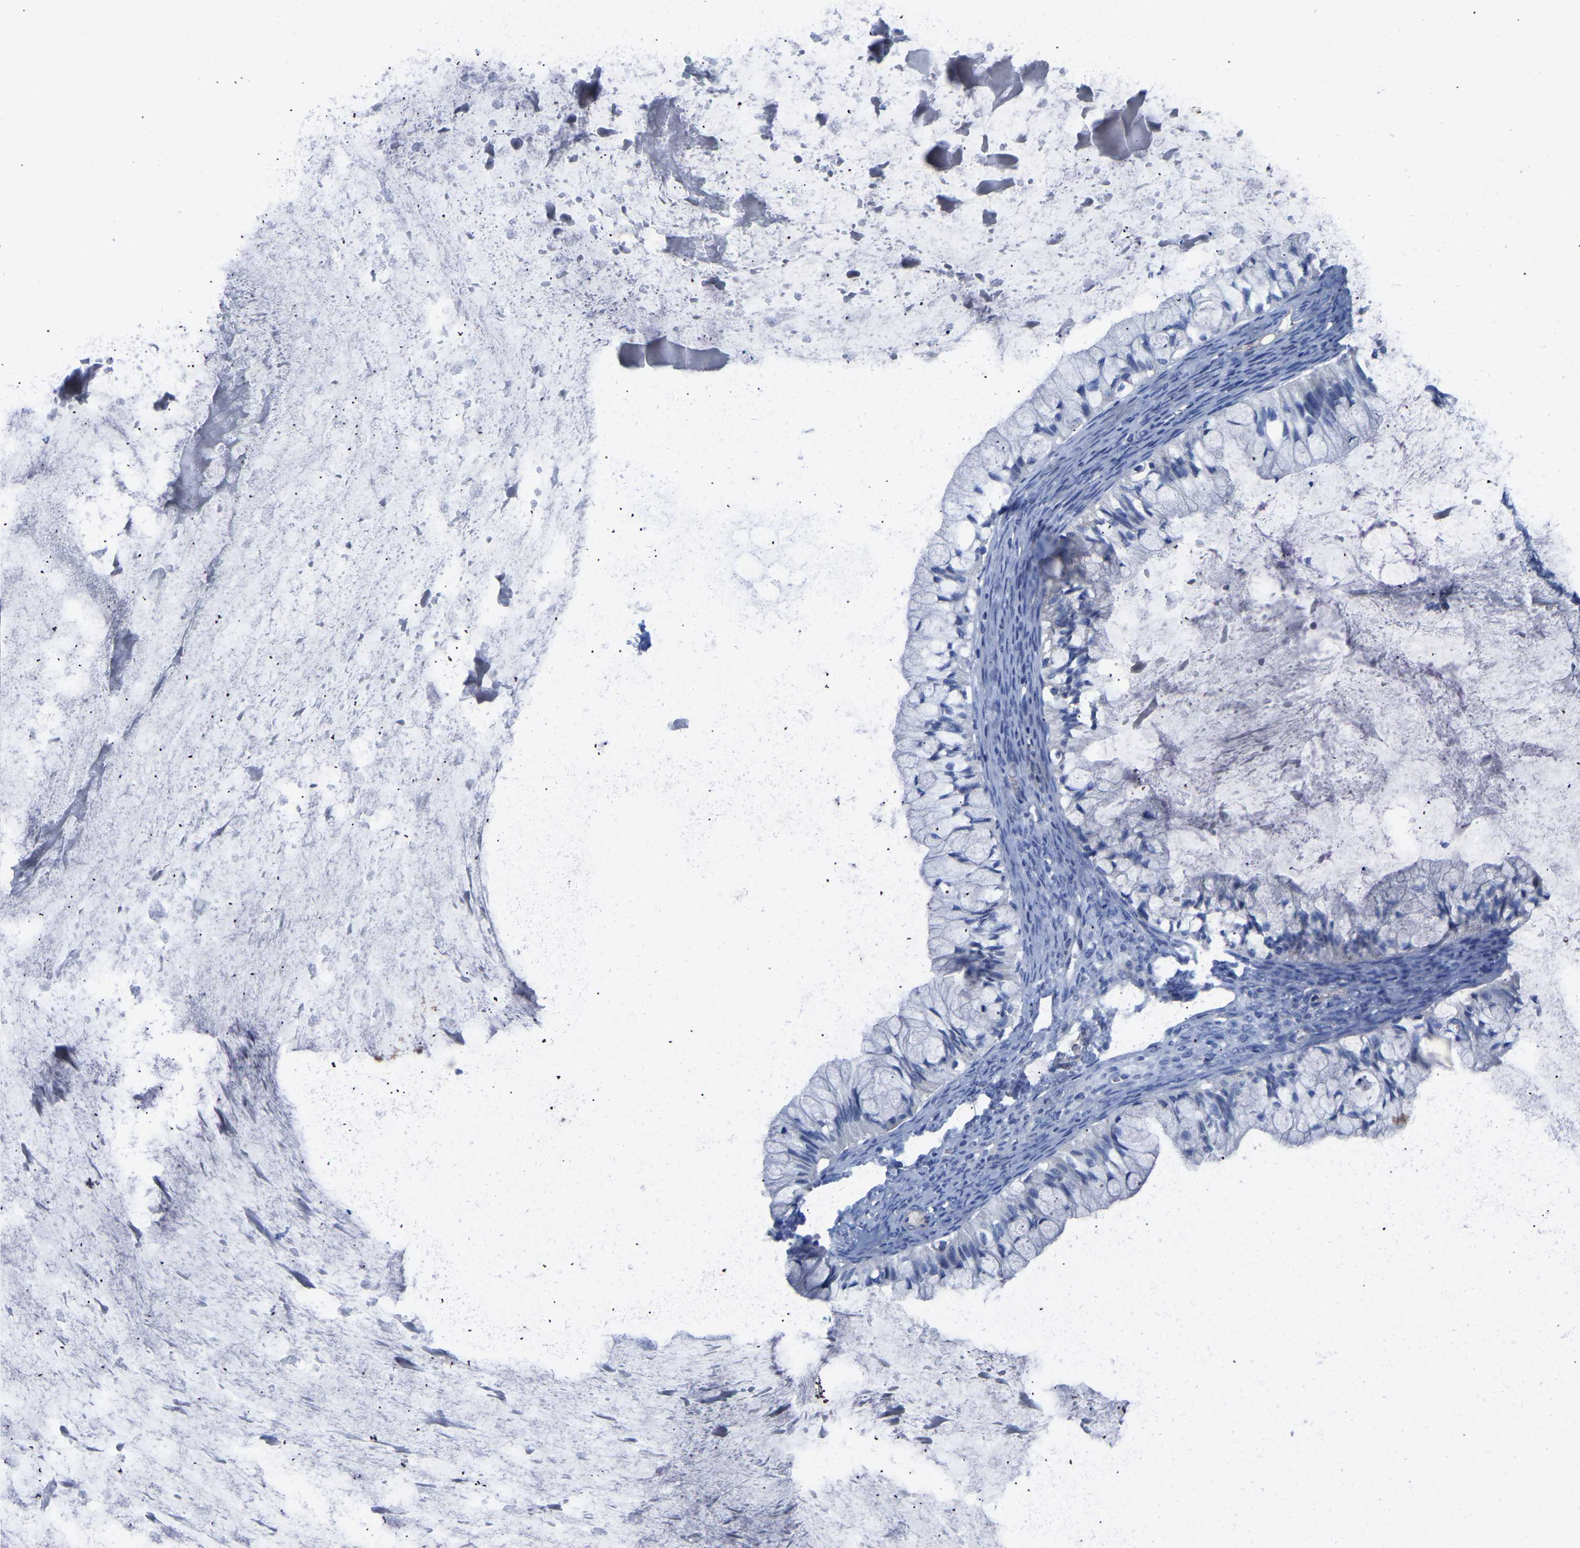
{"staining": {"intensity": "negative", "quantity": "none", "location": "none"}, "tissue": "ovarian cancer", "cell_type": "Tumor cells", "image_type": "cancer", "snomed": [{"axis": "morphology", "description": "Cystadenocarcinoma, mucinous, NOS"}, {"axis": "topography", "description": "Ovary"}], "caption": "A high-resolution micrograph shows immunohistochemistry staining of ovarian cancer (mucinous cystadenocarcinoma), which exhibits no significant positivity in tumor cells. (Immunohistochemistry (ihc), brightfield microscopy, high magnification).", "gene": "UPK3A", "patient": {"sex": "female", "age": 57}}